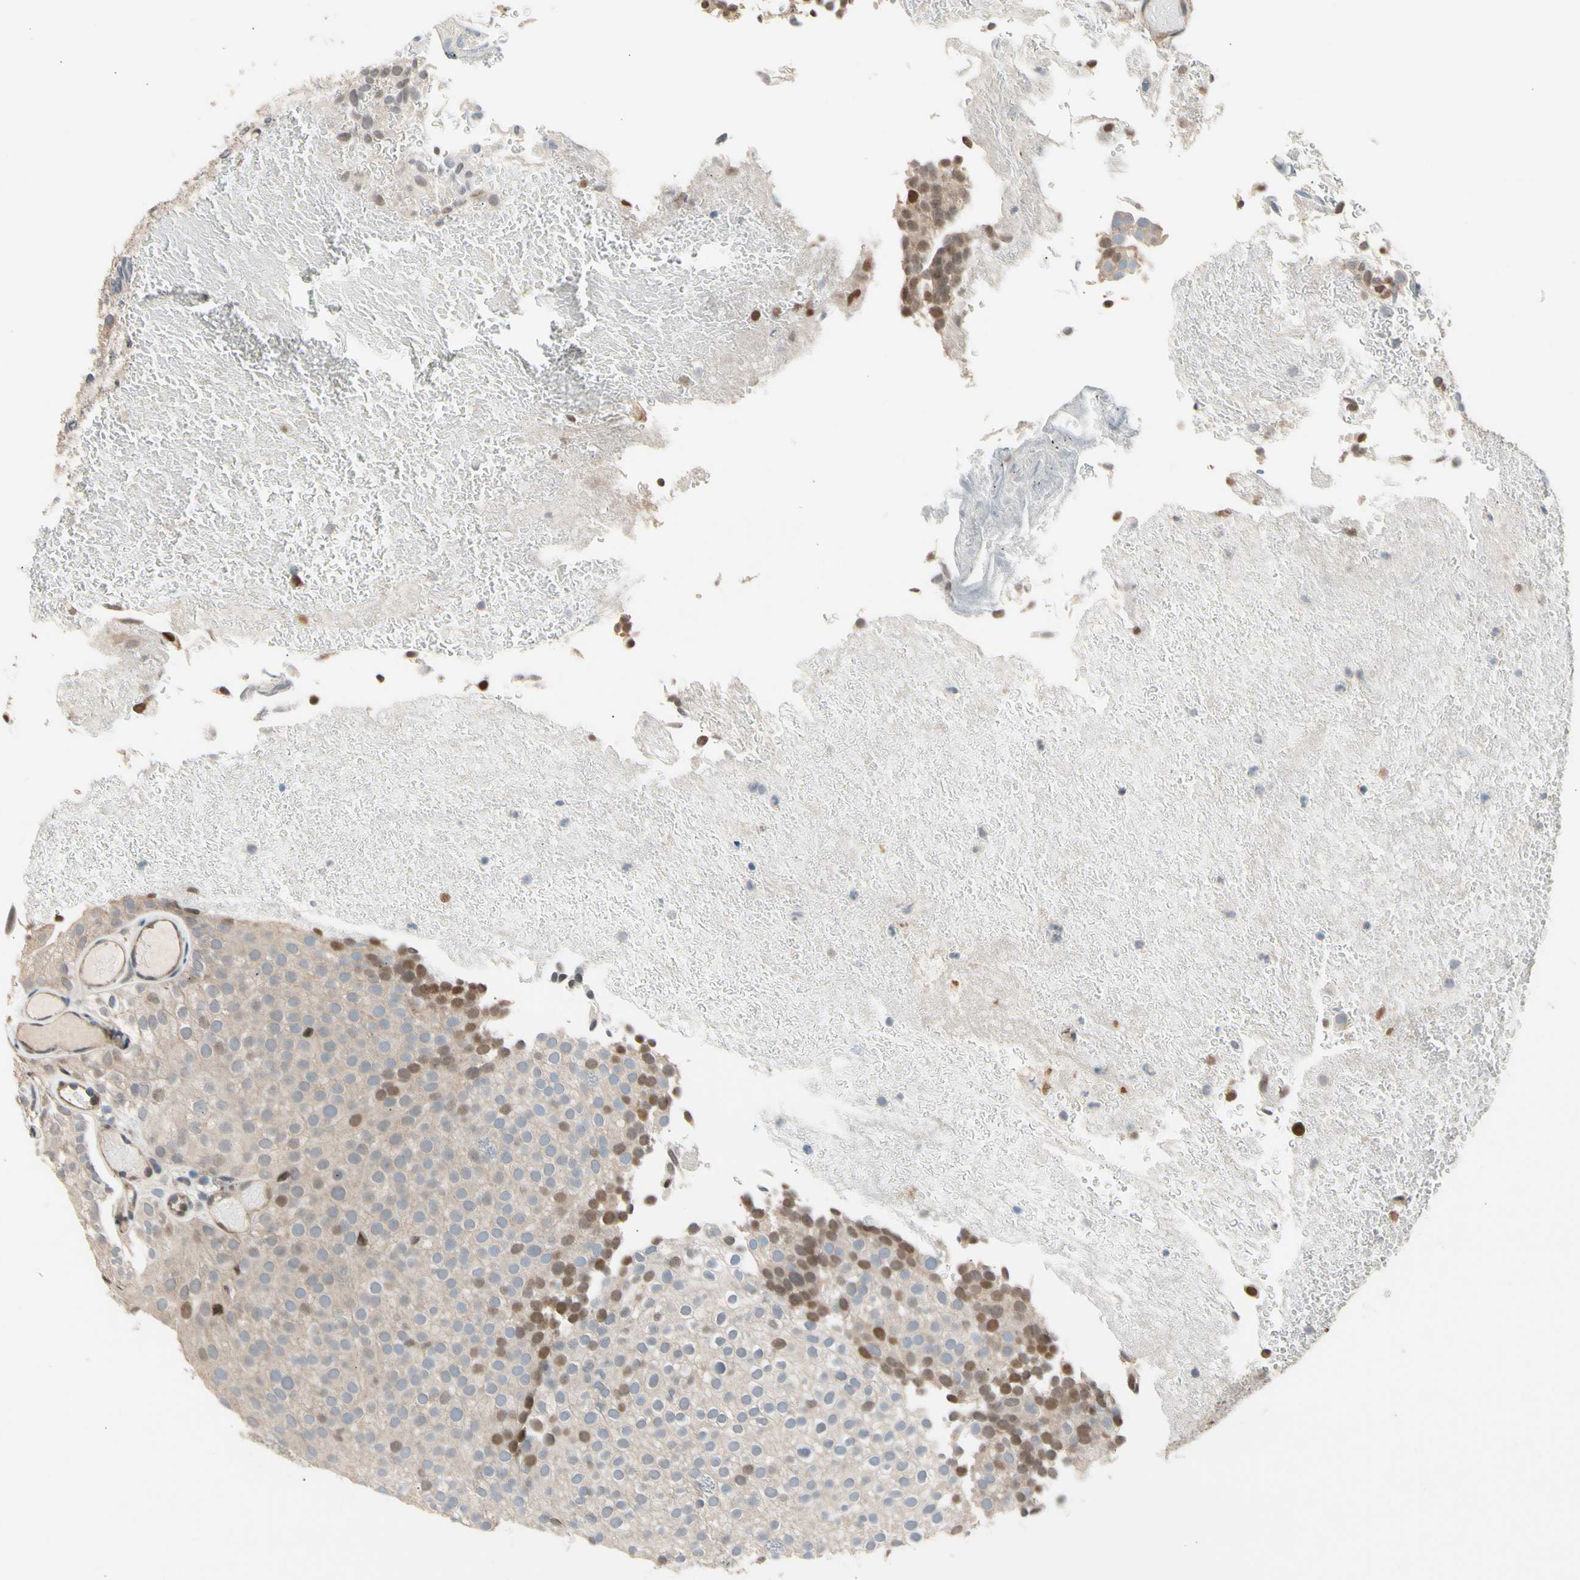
{"staining": {"intensity": "weak", "quantity": ">75%", "location": "cytoplasmic/membranous,nuclear"}, "tissue": "urothelial cancer", "cell_type": "Tumor cells", "image_type": "cancer", "snomed": [{"axis": "morphology", "description": "Urothelial carcinoma, Low grade"}, {"axis": "topography", "description": "Urinary bladder"}], "caption": "Immunohistochemical staining of urothelial cancer shows weak cytoplasmic/membranous and nuclear protein staining in about >75% of tumor cells.", "gene": "NGEF", "patient": {"sex": "male", "age": 78}}